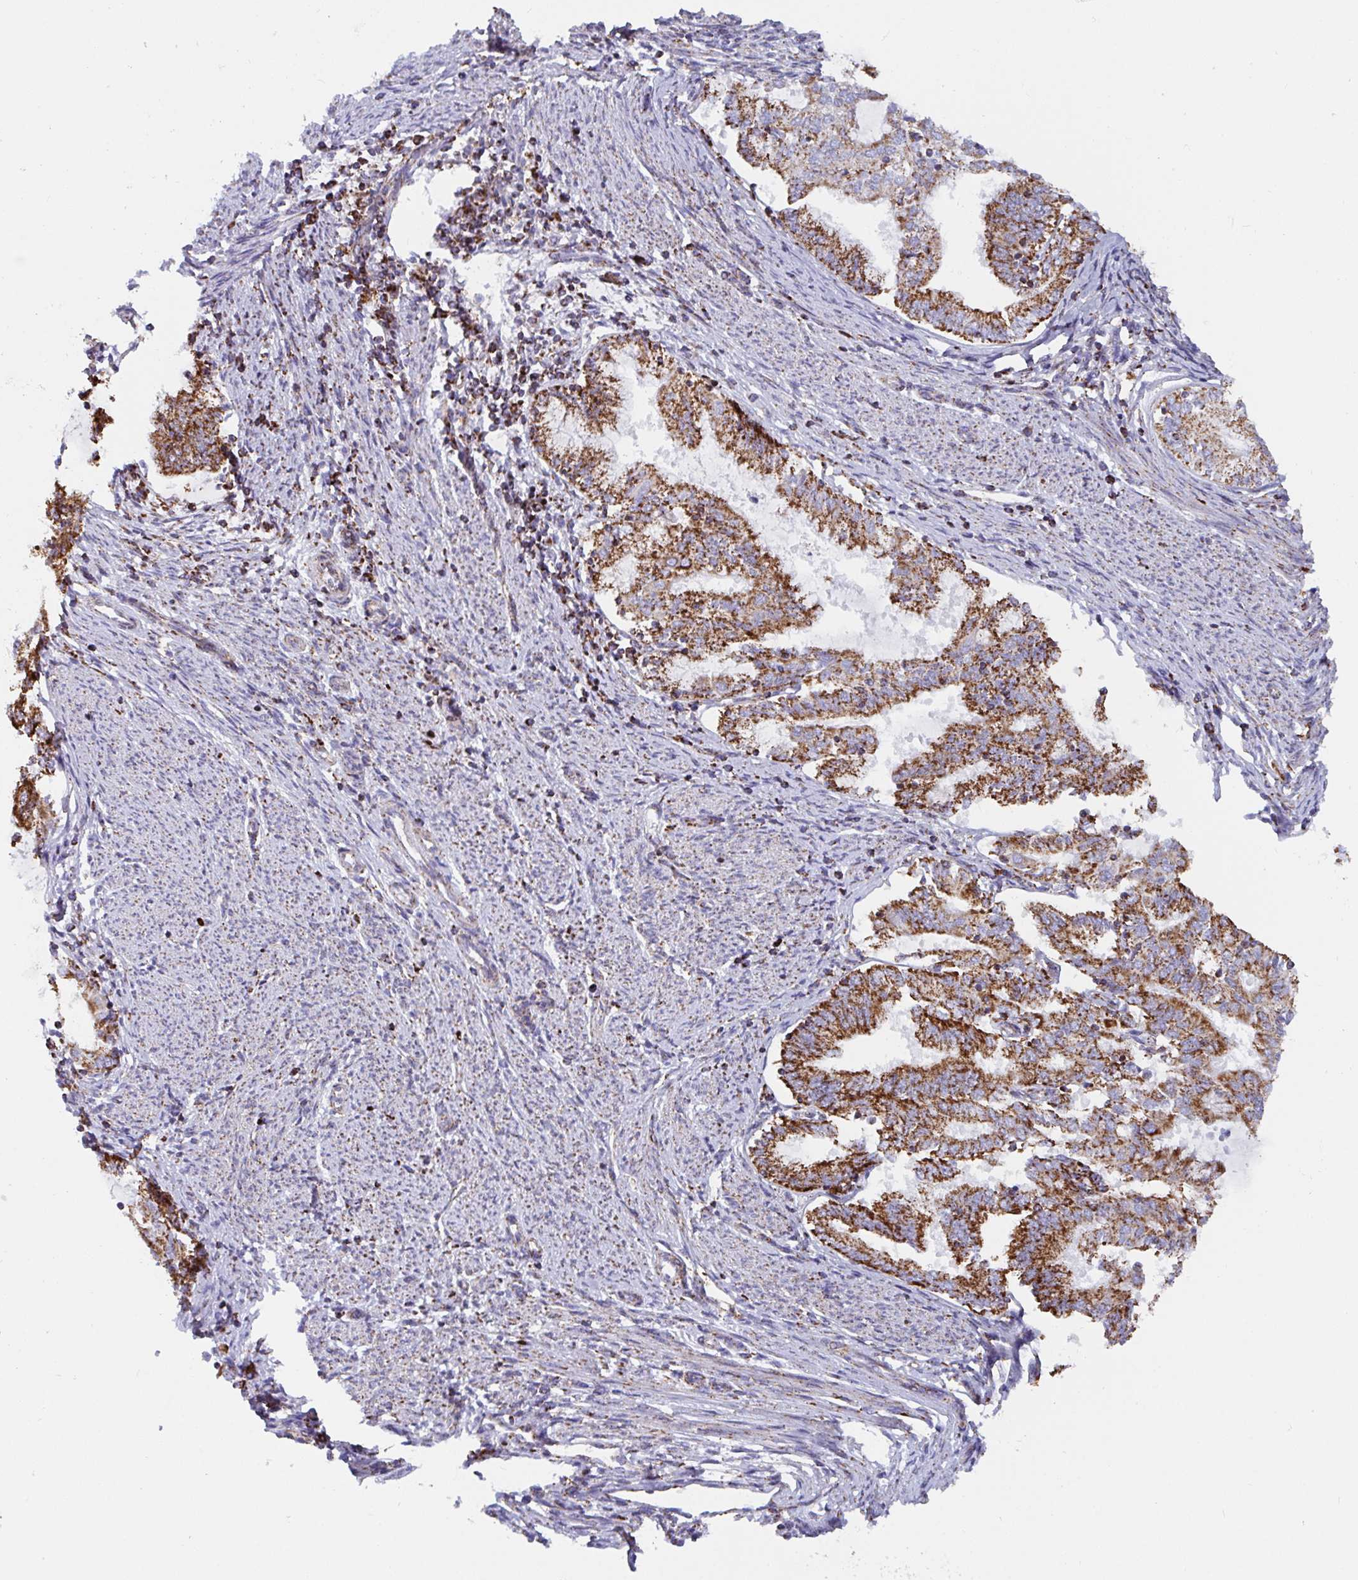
{"staining": {"intensity": "strong", "quantity": ">75%", "location": "cytoplasmic/membranous"}, "tissue": "endometrial cancer", "cell_type": "Tumor cells", "image_type": "cancer", "snomed": [{"axis": "morphology", "description": "Adenocarcinoma, NOS"}, {"axis": "topography", "description": "Endometrium"}], "caption": "Immunohistochemical staining of endometrial adenocarcinoma demonstrates high levels of strong cytoplasmic/membranous staining in about >75% of tumor cells. (IHC, brightfield microscopy, high magnification).", "gene": "ATP5MJ", "patient": {"sex": "female", "age": 79}}